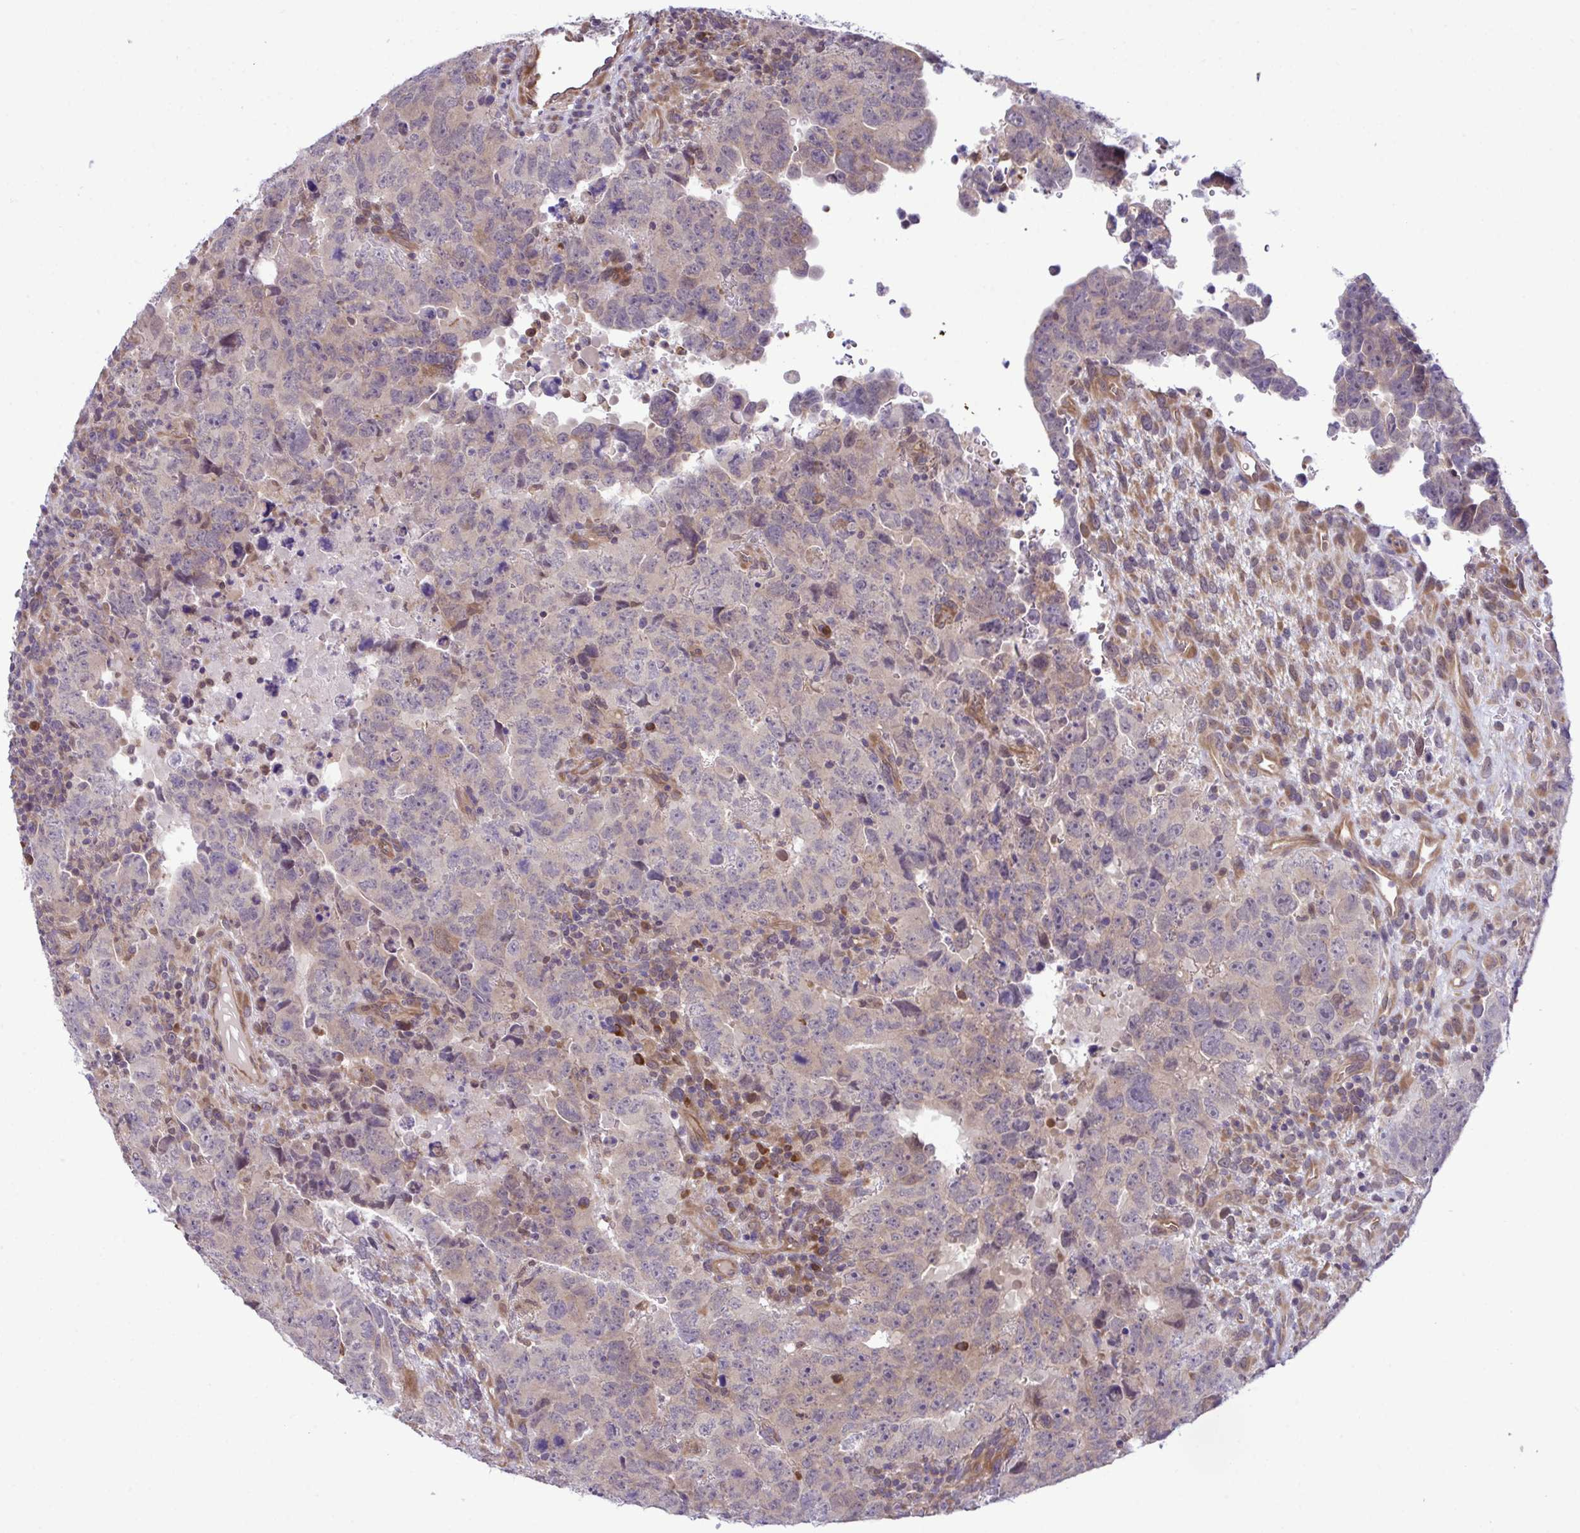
{"staining": {"intensity": "negative", "quantity": "none", "location": "none"}, "tissue": "testis cancer", "cell_type": "Tumor cells", "image_type": "cancer", "snomed": [{"axis": "morphology", "description": "Carcinoma, Embryonal, NOS"}, {"axis": "topography", "description": "Testis"}], "caption": "This is an immunohistochemistry (IHC) histopathology image of testis cancer. There is no expression in tumor cells.", "gene": "CMPK1", "patient": {"sex": "male", "age": 24}}